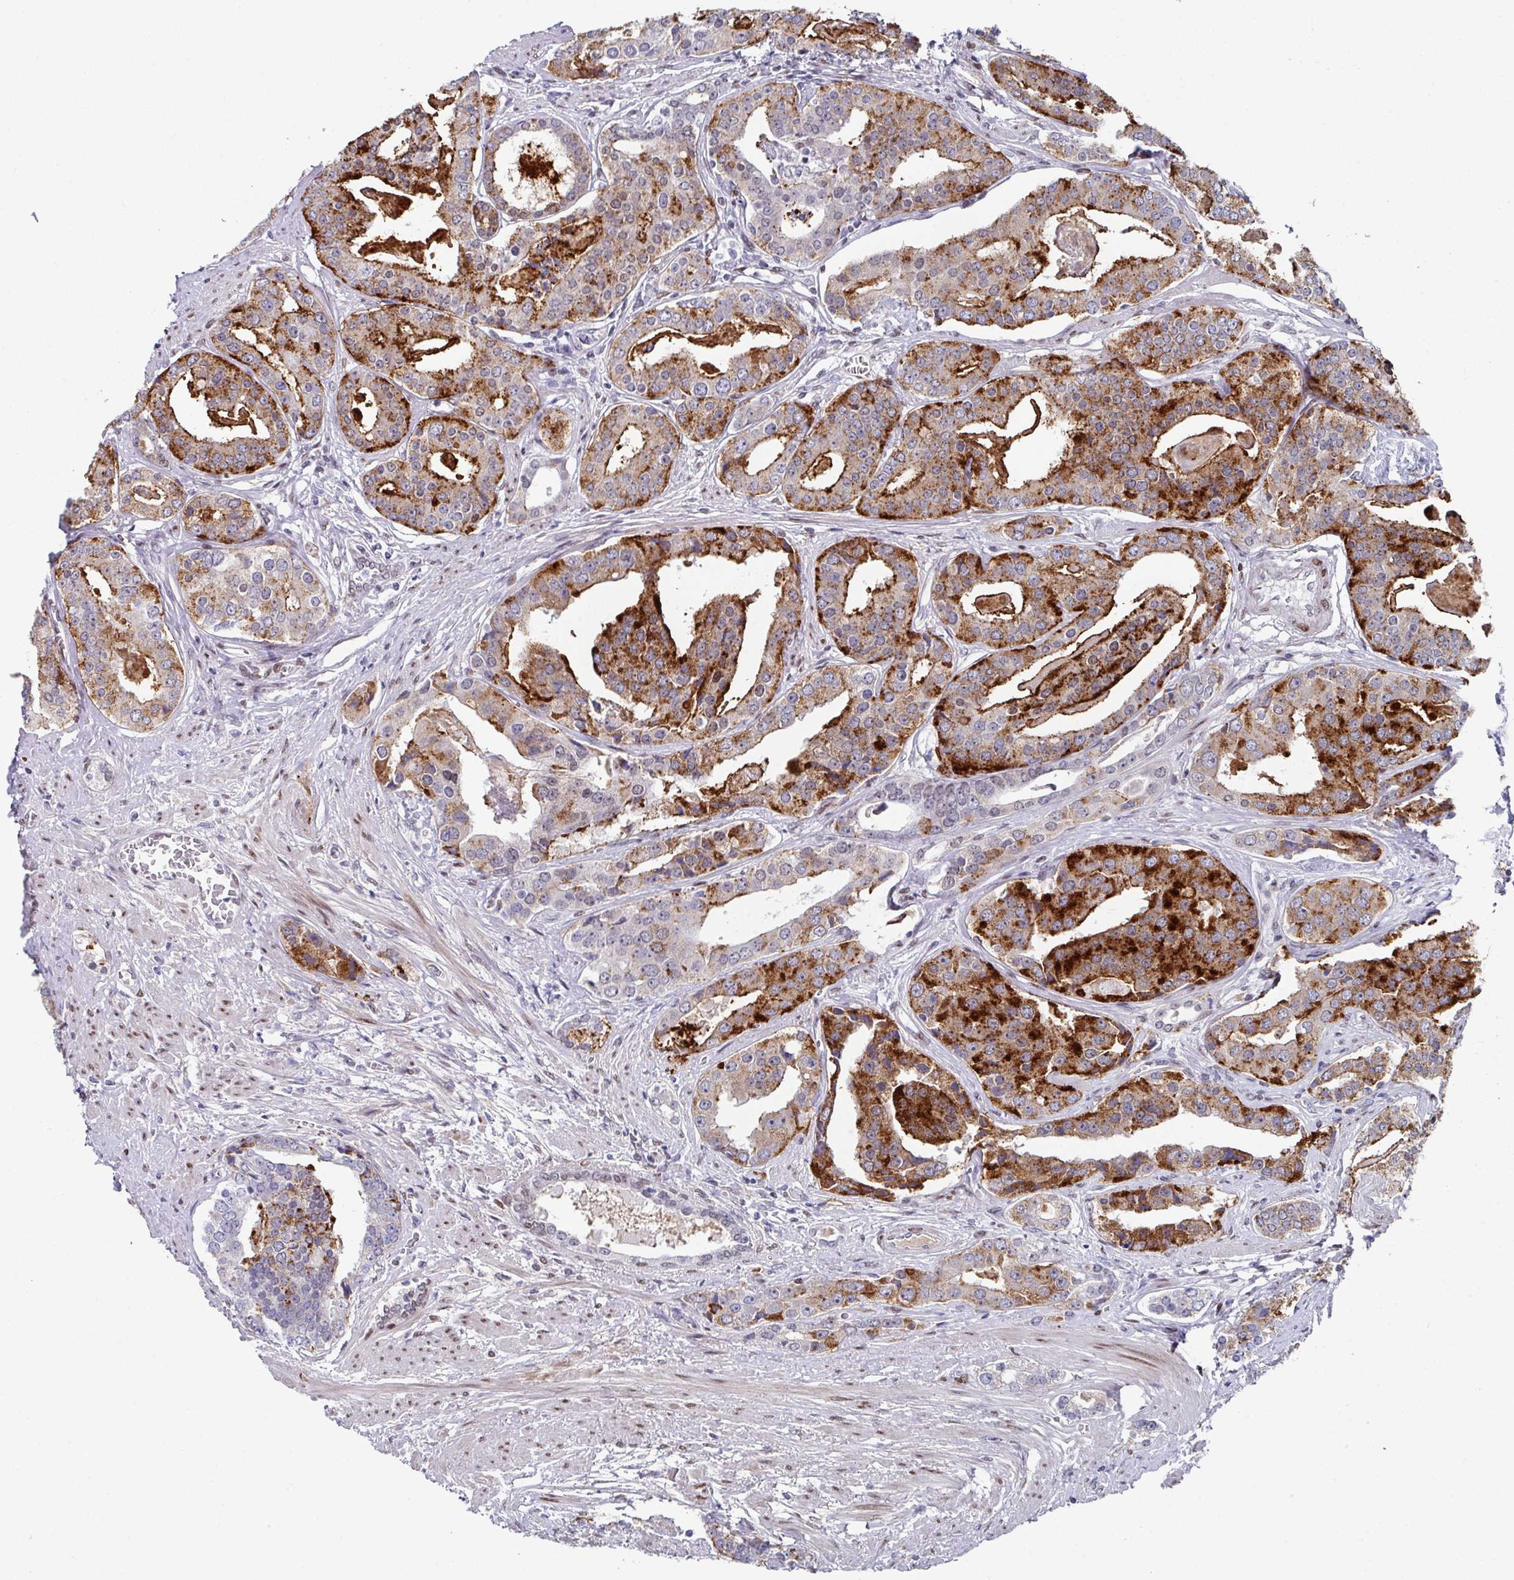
{"staining": {"intensity": "strong", "quantity": "25%-75%", "location": "cytoplasmic/membranous"}, "tissue": "prostate cancer", "cell_type": "Tumor cells", "image_type": "cancer", "snomed": [{"axis": "morphology", "description": "Adenocarcinoma, High grade"}, {"axis": "topography", "description": "Prostate"}], "caption": "A high-resolution histopathology image shows IHC staining of high-grade adenocarcinoma (prostate), which demonstrates strong cytoplasmic/membranous staining in about 25%-75% of tumor cells.", "gene": "CBX7", "patient": {"sex": "male", "age": 71}}